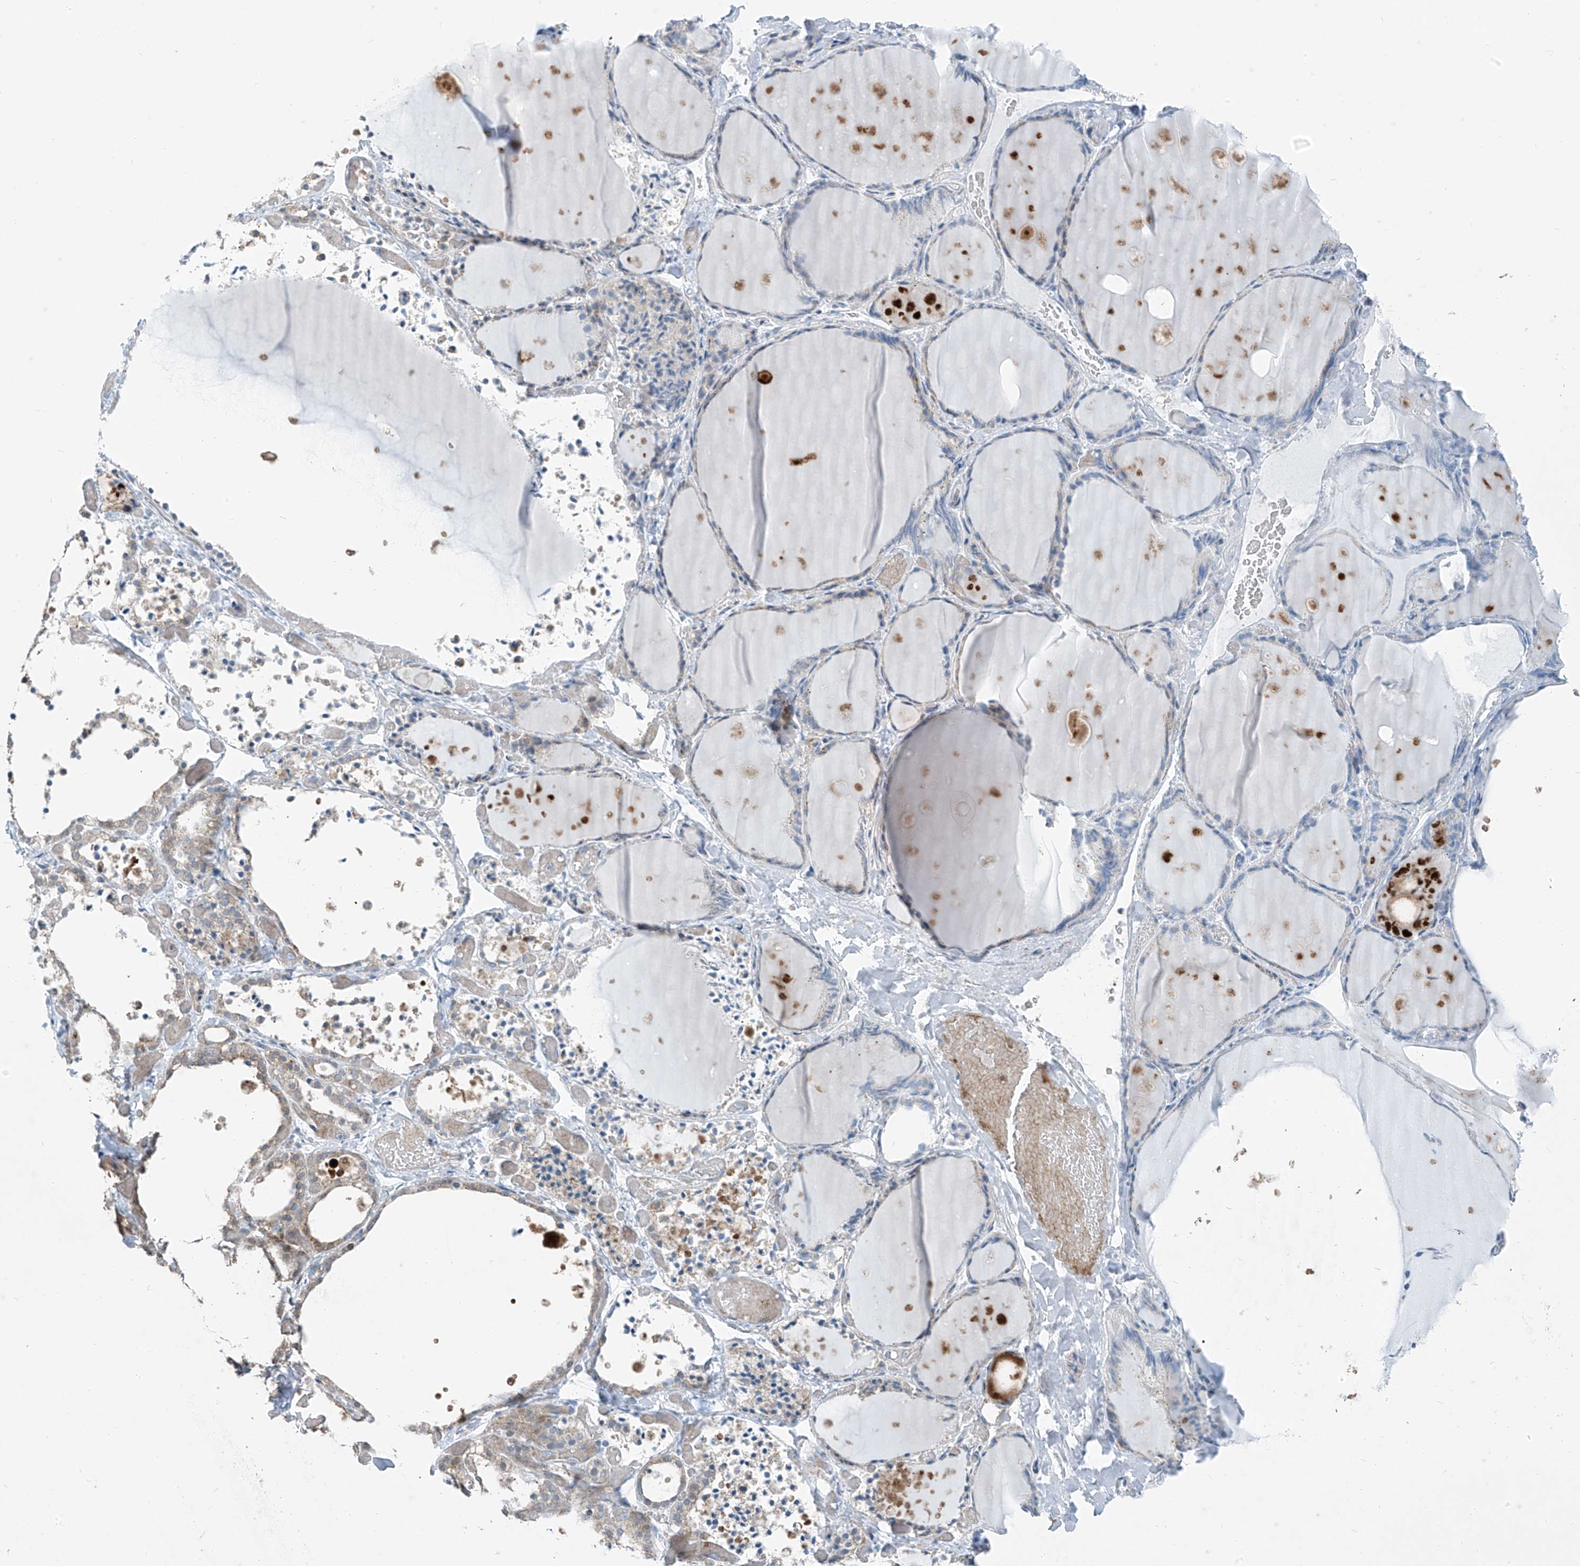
{"staining": {"intensity": "moderate", "quantity": "25%-75%", "location": "cytoplasmic/membranous"}, "tissue": "thyroid gland", "cell_type": "Glandular cells", "image_type": "normal", "snomed": [{"axis": "morphology", "description": "Normal tissue, NOS"}, {"axis": "topography", "description": "Thyroid gland"}], "caption": "Normal thyroid gland shows moderate cytoplasmic/membranous expression in about 25%-75% of glandular cells, visualized by immunohistochemistry. The staining was performed using DAB, with brown indicating positive protein expression. Nuclei are stained blue with hematoxylin.", "gene": "PPCS", "patient": {"sex": "female", "age": 44}}